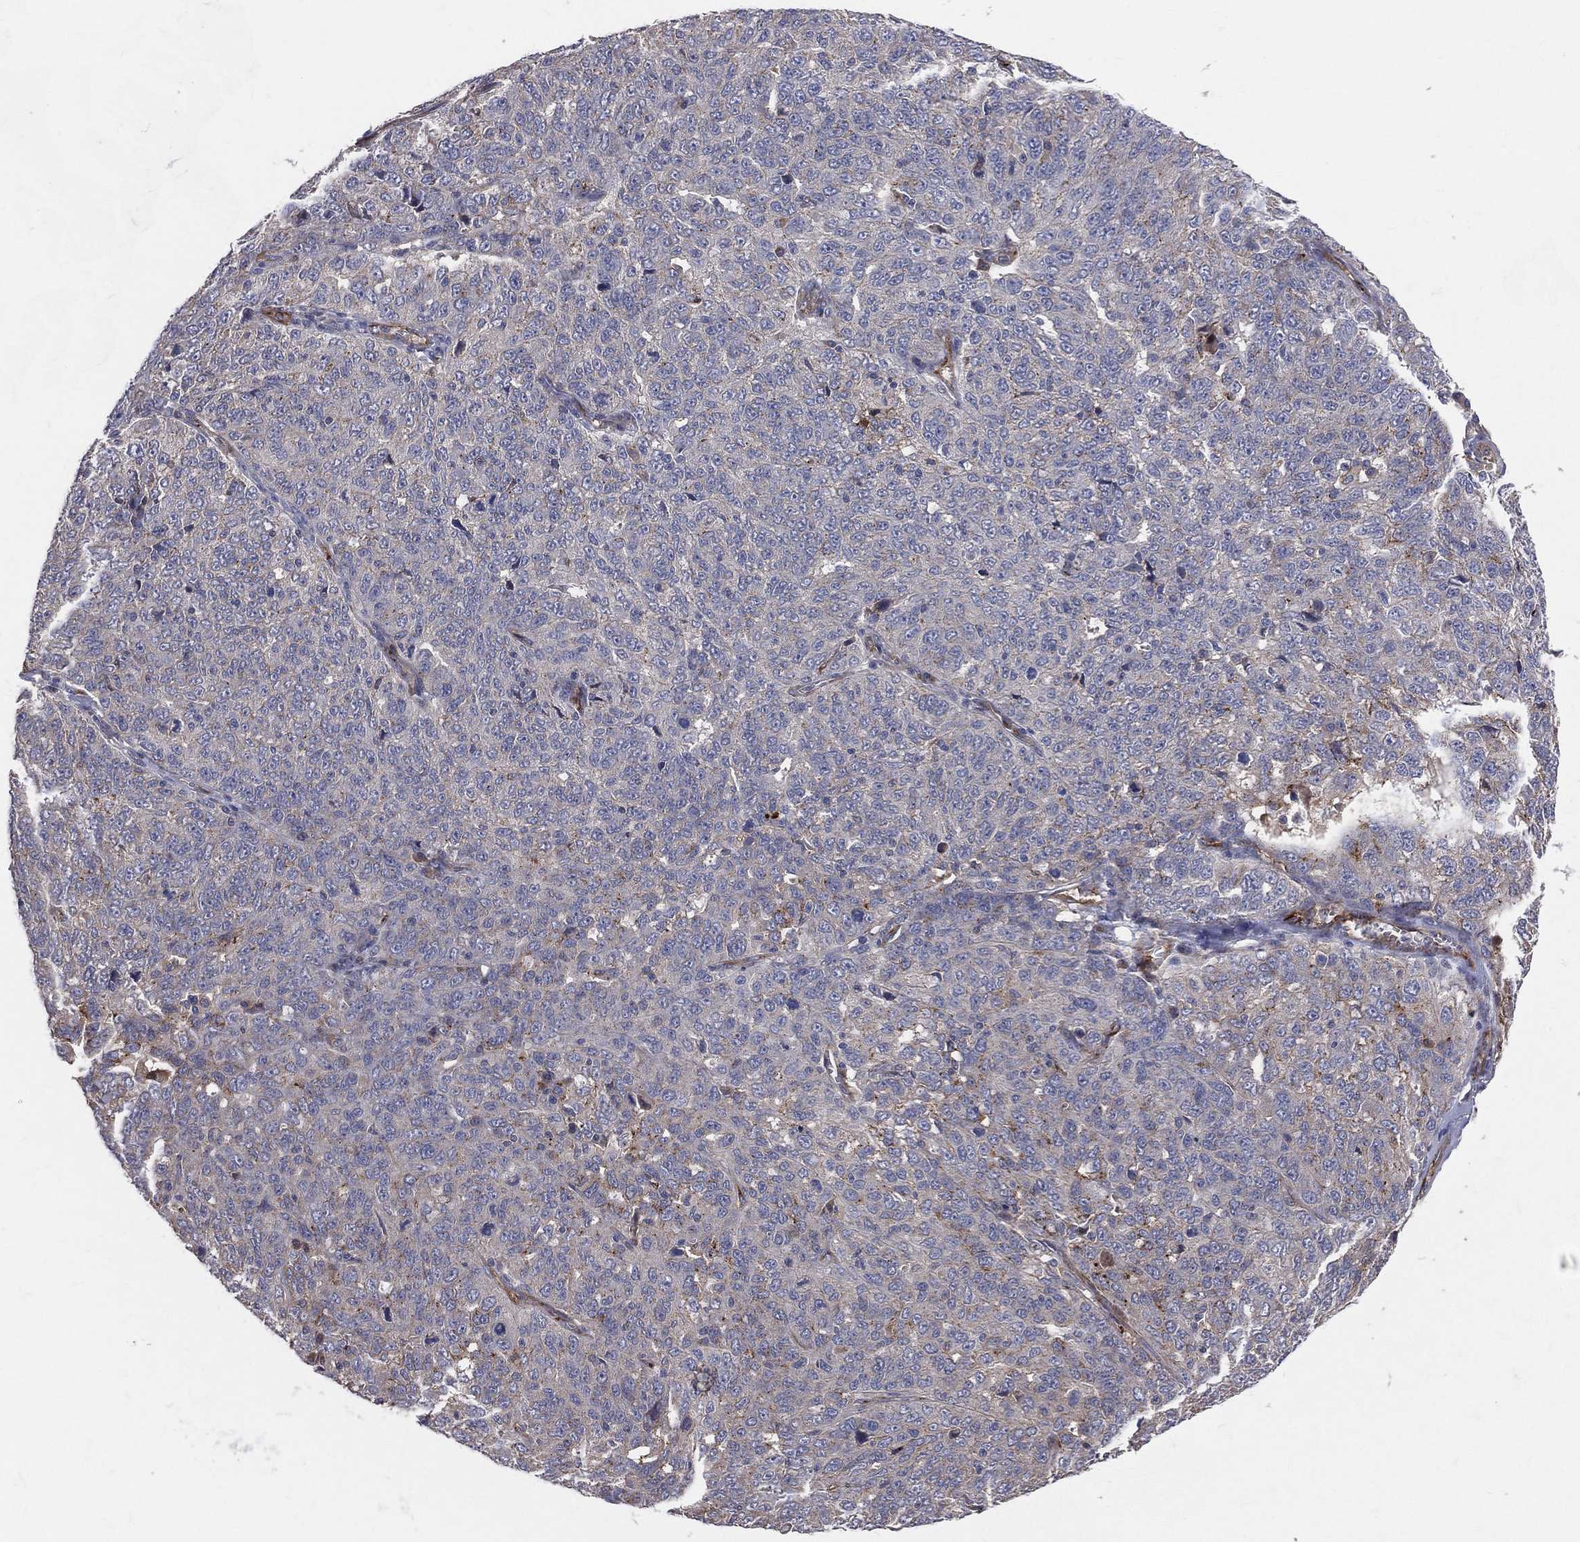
{"staining": {"intensity": "moderate", "quantity": "<25%", "location": "cytoplasmic/membranous"}, "tissue": "ovarian cancer", "cell_type": "Tumor cells", "image_type": "cancer", "snomed": [{"axis": "morphology", "description": "Cystadenocarcinoma, serous, NOS"}, {"axis": "topography", "description": "Ovary"}], "caption": "This is an image of immunohistochemistry (IHC) staining of serous cystadenocarcinoma (ovarian), which shows moderate positivity in the cytoplasmic/membranous of tumor cells.", "gene": "ENTPD1", "patient": {"sex": "female", "age": 71}}